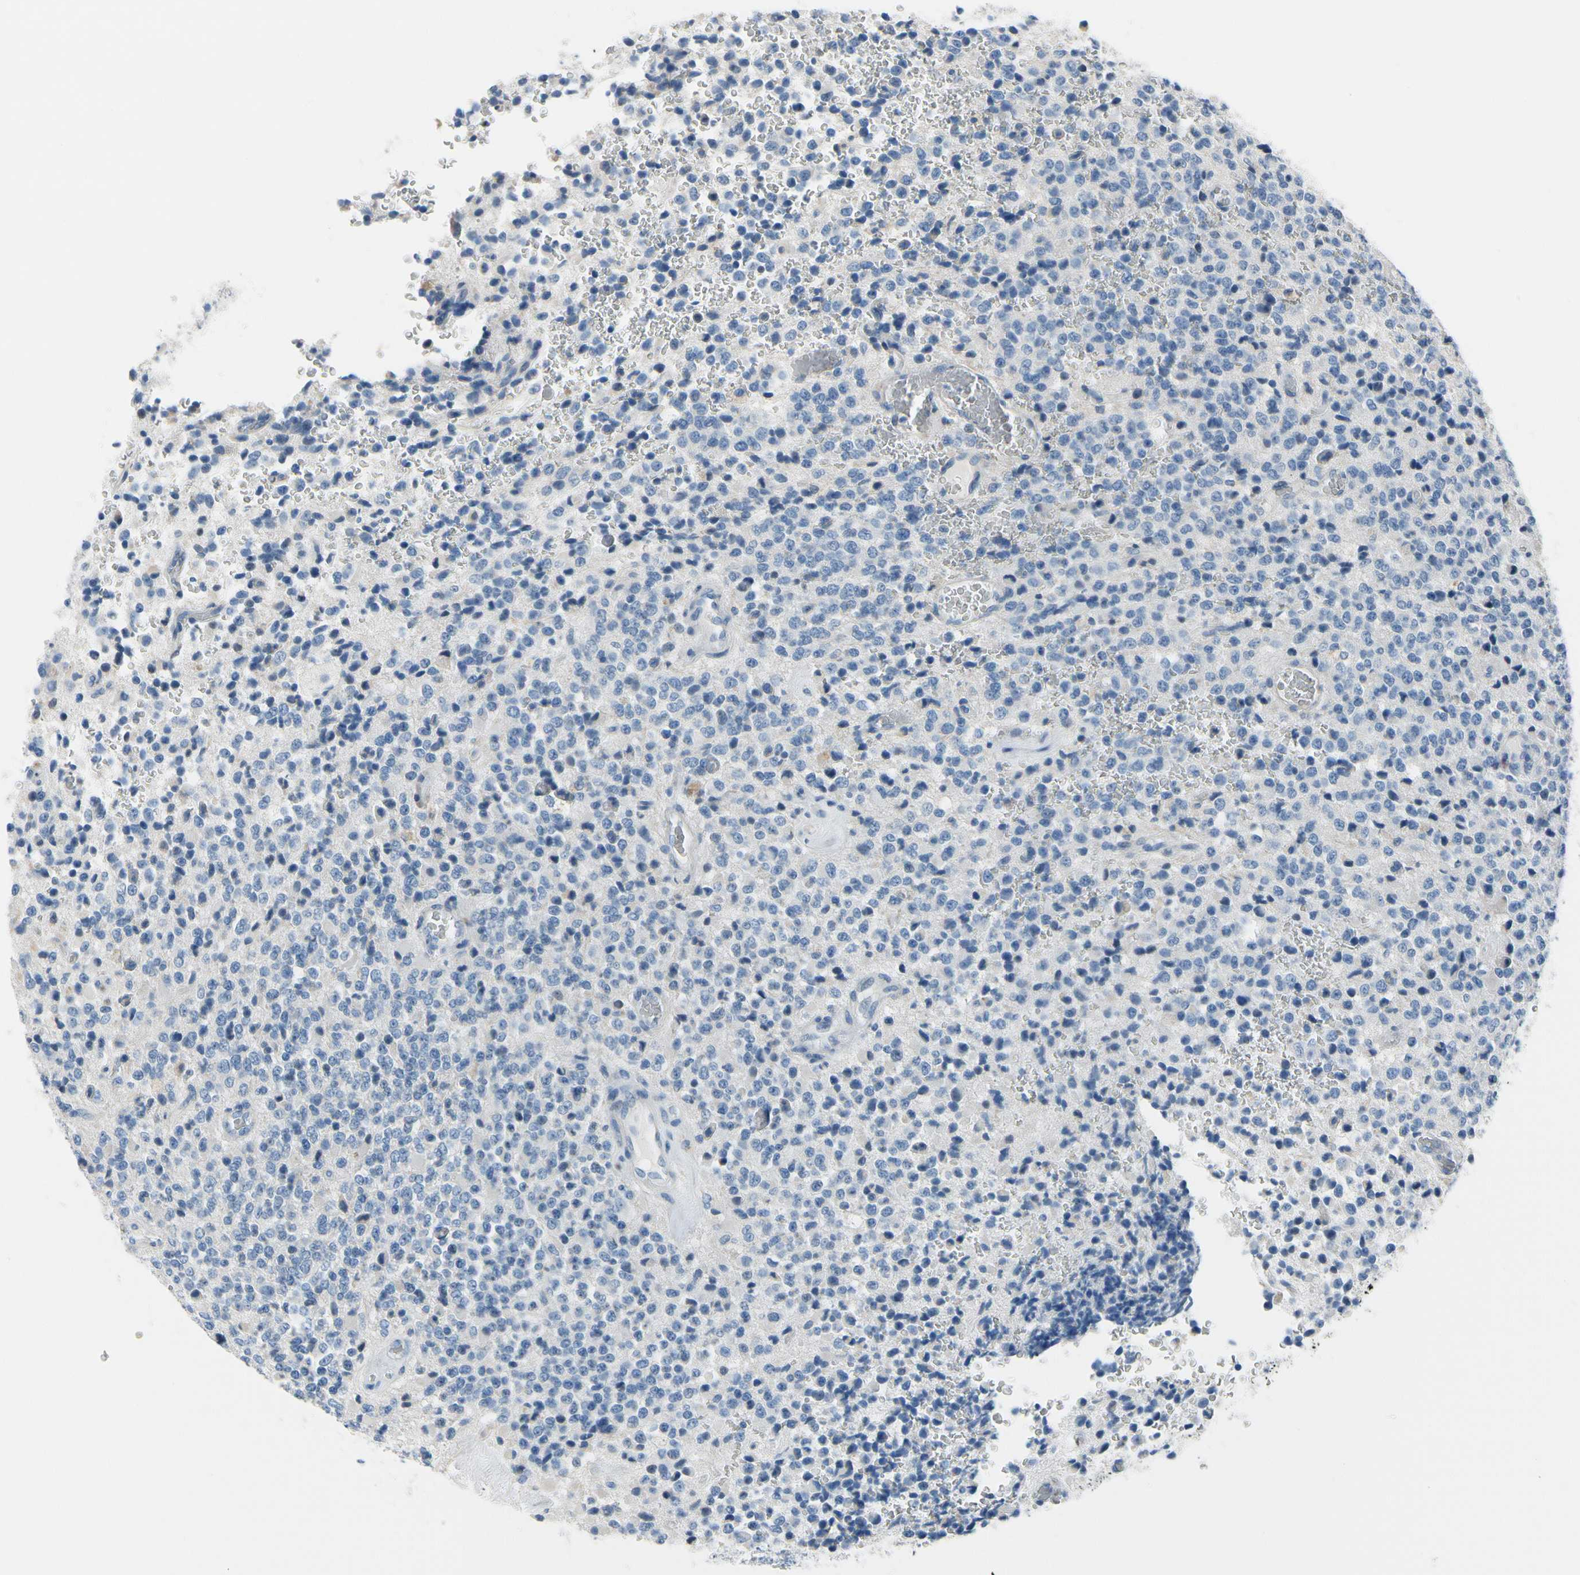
{"staining": {"intensity": "negative", "quantity": "none", "location": "none"}, "tissue": "glioma", "cell_type": "Tumor cells", "image_type": "cancer", "snomed": [{"axis": "morphology", "description": "Glioma, malignant, High grade"}, {"axis": "topography", "description": "pancreas cauda"}], "caption": "Photomicrograph shows no protein expression in tumor cells of malignant glioma (high-grade) tissue.", "gene": "MUC5B", "patient": {"sex": "male", "age": 60}}